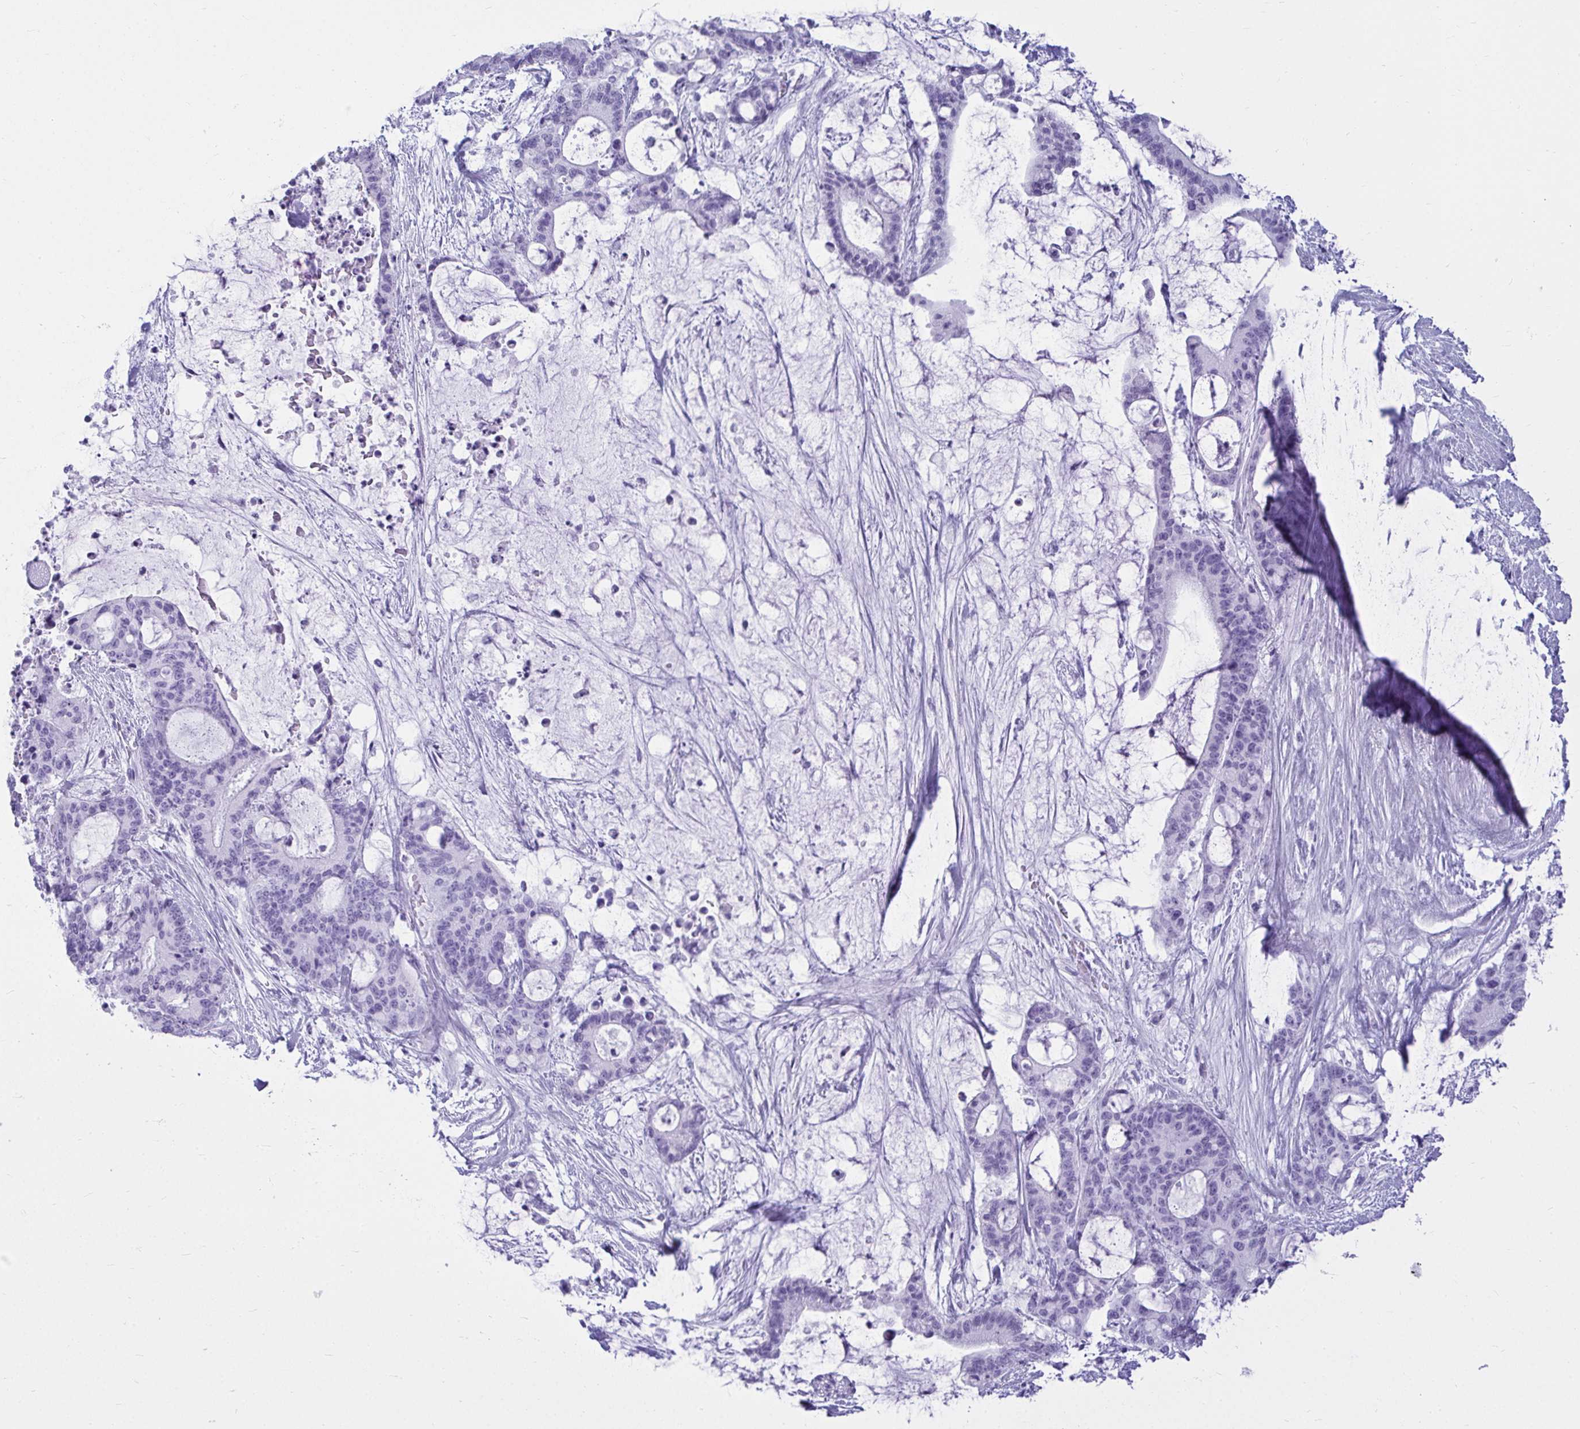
{"staining": {"intensity": "negative", "quantity": "none", "location": "none"}, "tissue": "liver cancer", "cell_type": "Tumor cells", "image_type": "cancer", "snomed": [{"axis": "morphology", "description": "Normal tissue, NOS"}, {"axis": "morphology", "description": "Cholangiocarcinoma"}, {"axis": "topography", "description": "Liver"}, {"axis": "topography", "description": "Peripheral nerve tissue"}], "caption": "The micrograph displays no staining of tumor cells in liver cancer (cholangiocarcinoma).", "gene": "CLGN", "patient": {"sex": "female", "age": 73}}